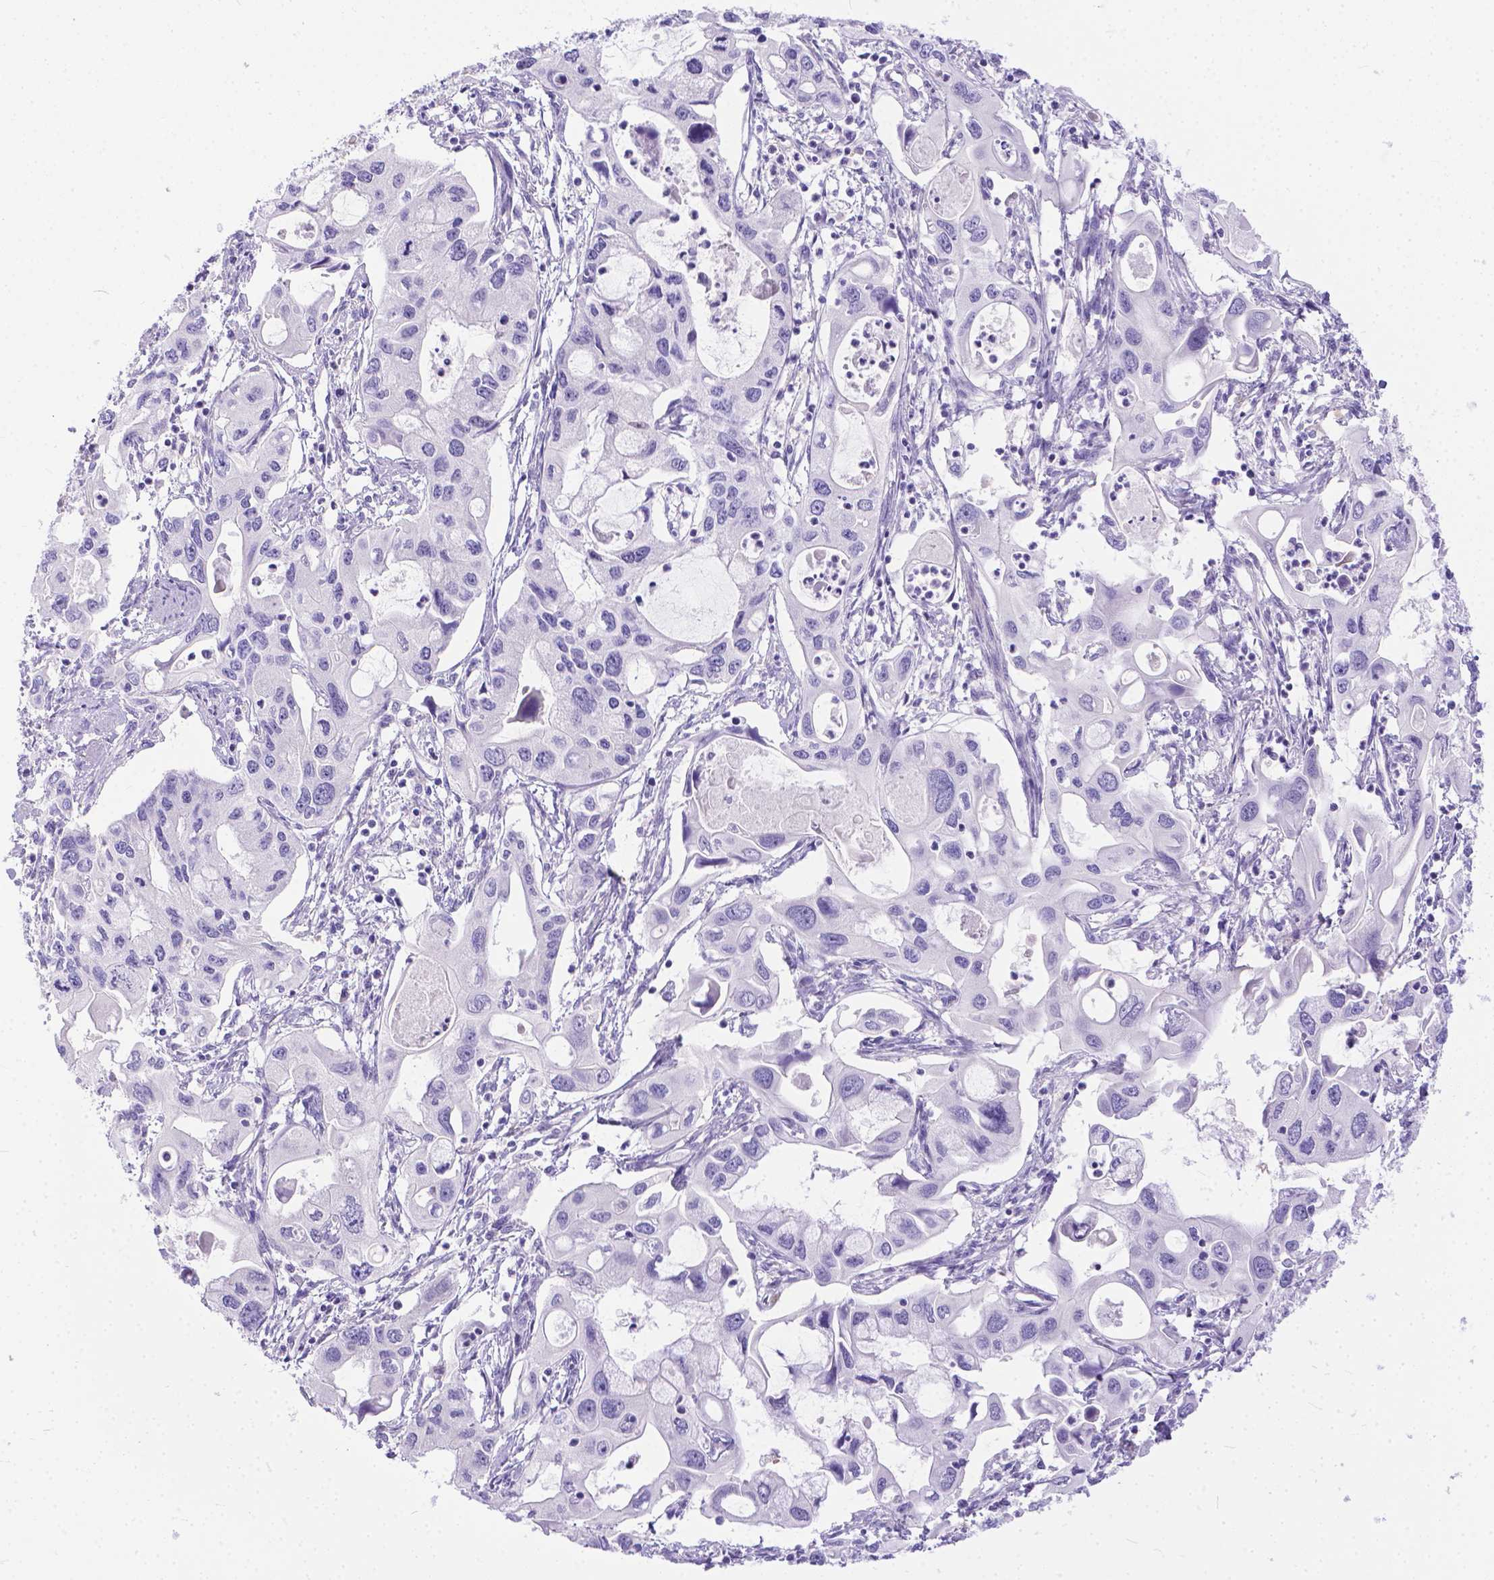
{"staining": {"intensity": "negative", "quantity": "none", "location": "none"}, "tissue": "pancreatic cancer", "cell_type": "Tumor cells", "image_type": "cancer", "snomed": [{"axis": "morphology", "description": "Adenocarcinoma, NOS"}, {"axis": "topography", "description": "Pancreas"}], "caption": "An image of human pancreatic adenocarcinoma is negative for staining in tumor cells. (IHC, brightfield microscopy, high magnification).", "gene": "TTLL6", "patient": {"sex": "male", "age": 60}}